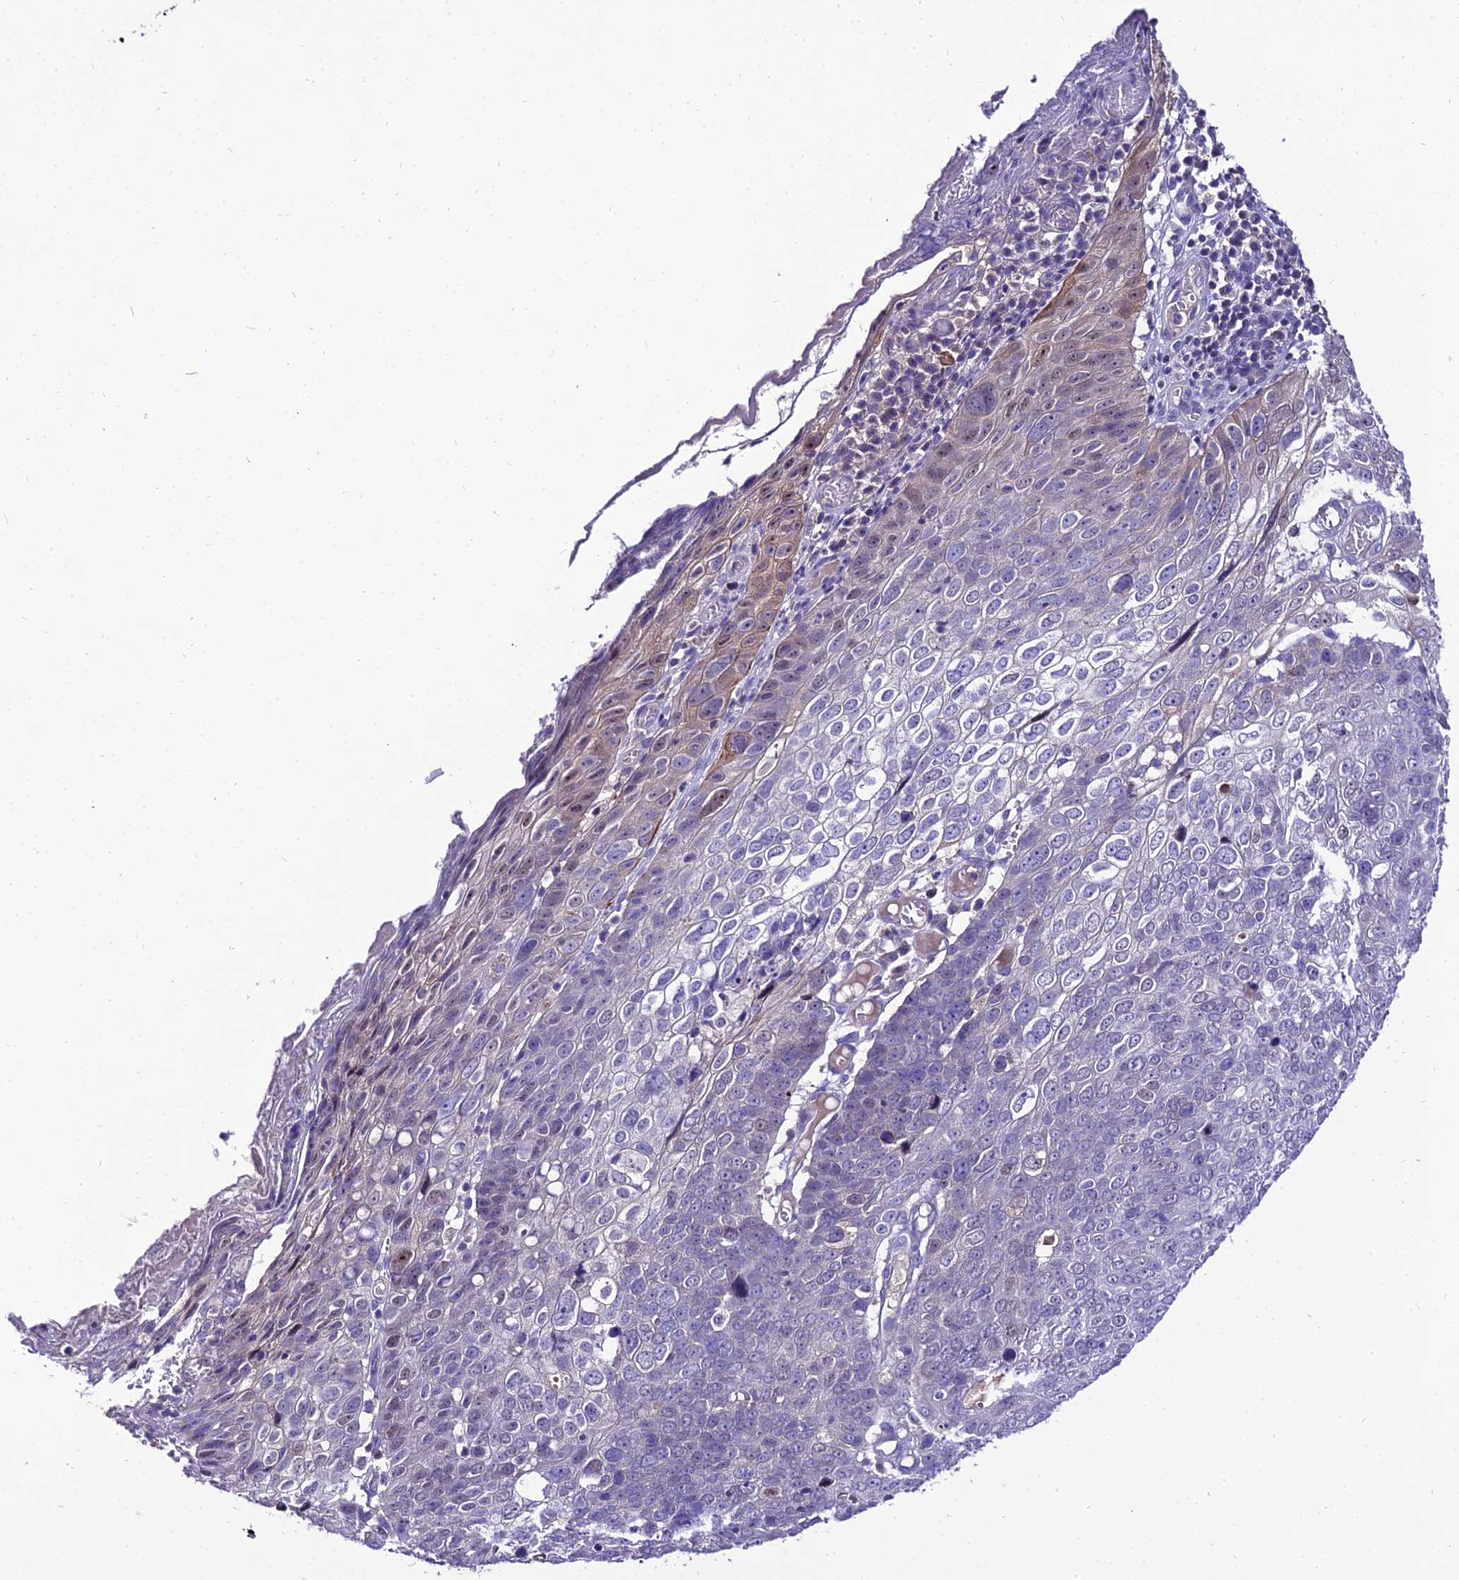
{"staining": {"intensity": "negative", "quantity": "none", "location": "none"}, "tissue": "skin cancer", "cell_type": "Tumor cells", "image_type": "cancer", "snomed": [{"axis": "morphology", "description": "Squamous cell carcinoma, NOS"}, {"axis": "topography", "description": "Skin"}], "caption": "High power microscopy image of an IHC image of skin cancer, revealing no significant expression in tumor cells.", "gene": "SHQ1", "patient": {"sex": "male", "age": 71}}